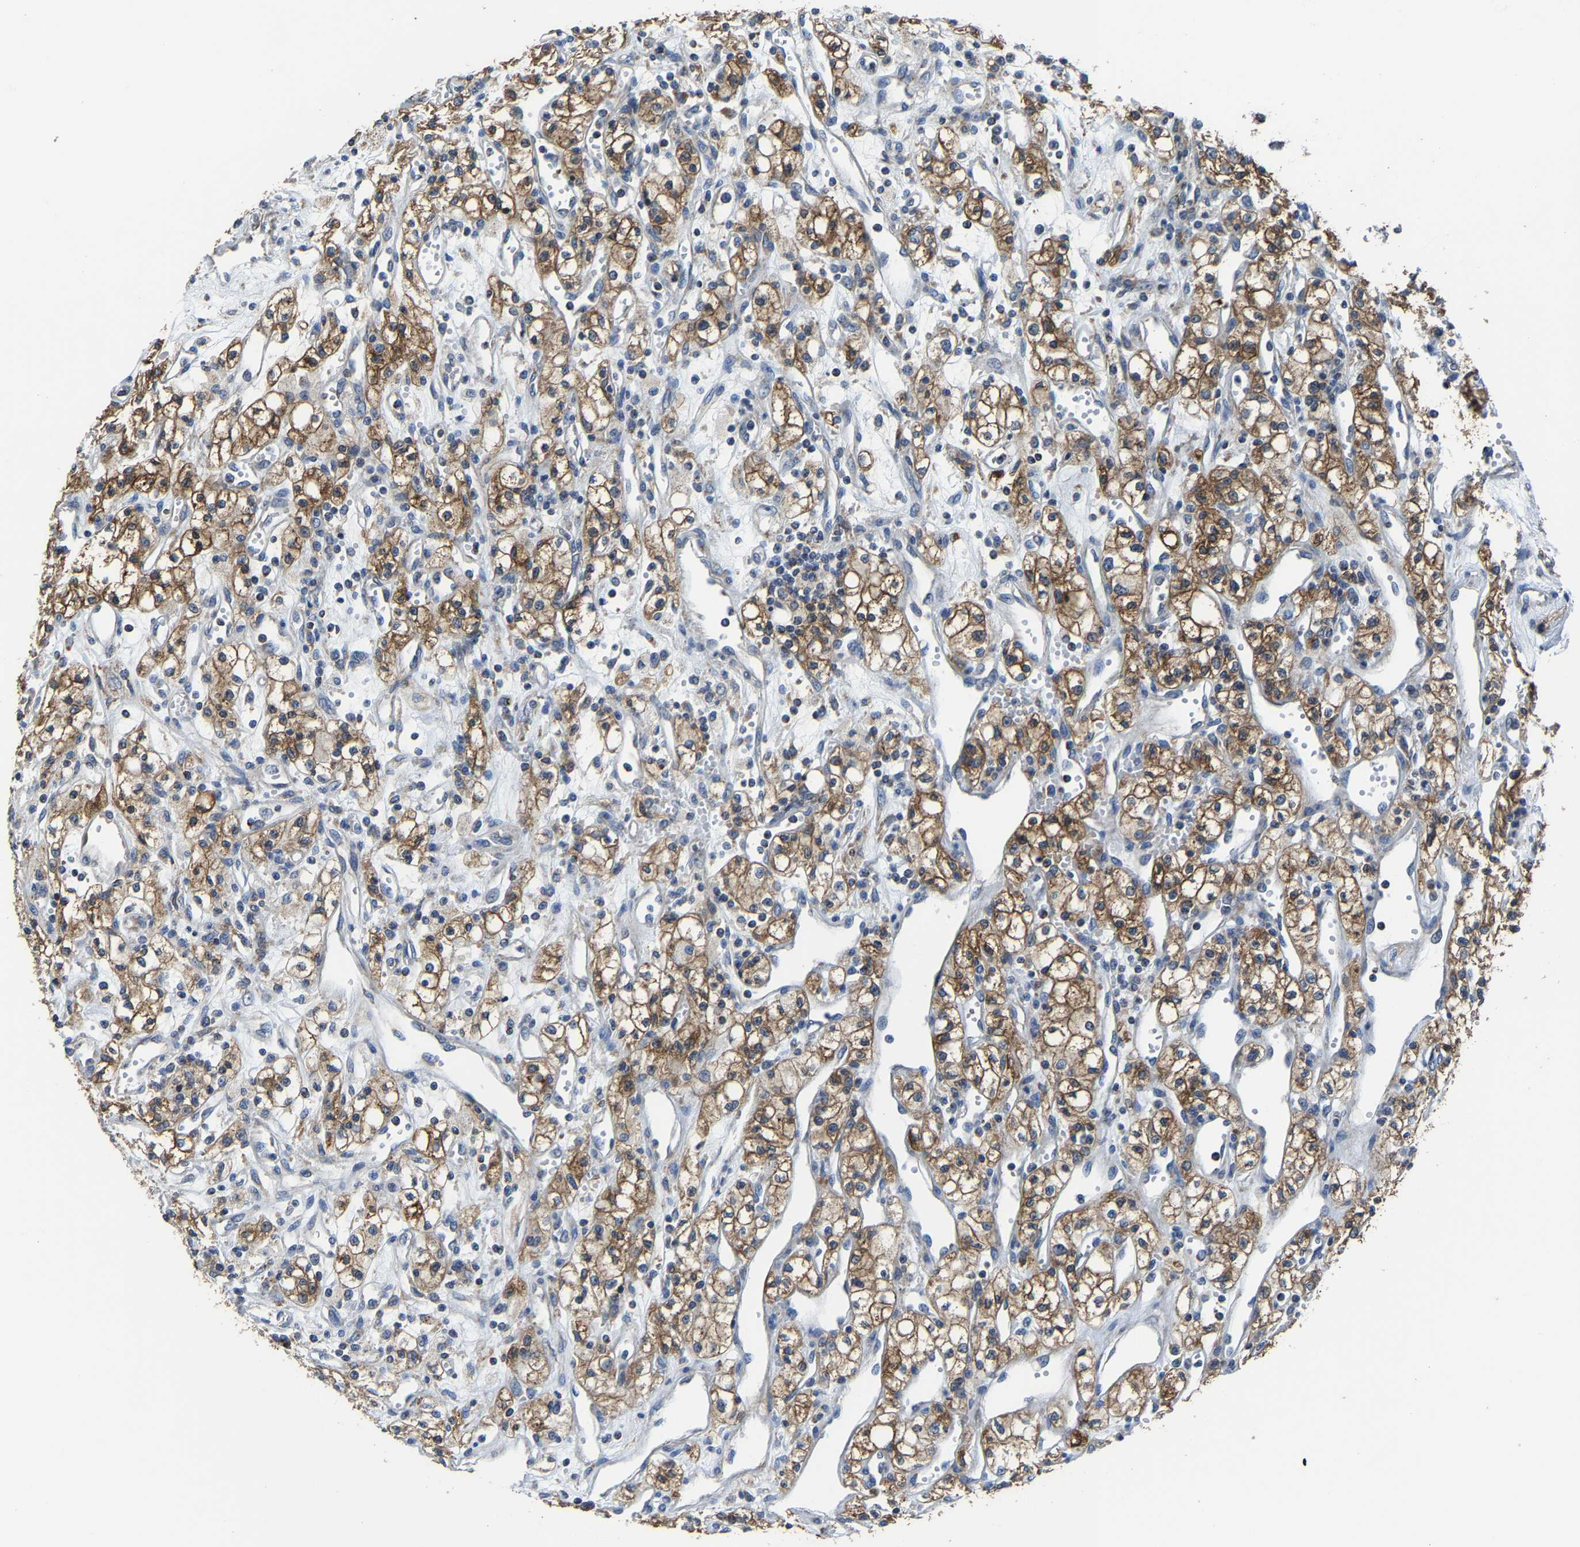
{"staining": {"intensity": "moderate", "quantity": ">75%", "location": "cytoplasmic/membranous"}, "tissue": "renal cancer", "cell_type": "Tumor cells", "image_type": "cancer", "snomed": [{"axis": "morphology", "description": "Adenocarcinoma, NOS"}, {"axis": "topography", "description": "Kidney"}], "caption": "Protein staining of adenocarcinoma (renal) tissue shows moderate cytoplasmic/membranous positivity in approximately >75% of tumor cells.", "gene": "AGK", "patient": {"sex": "male", "age": 59}}